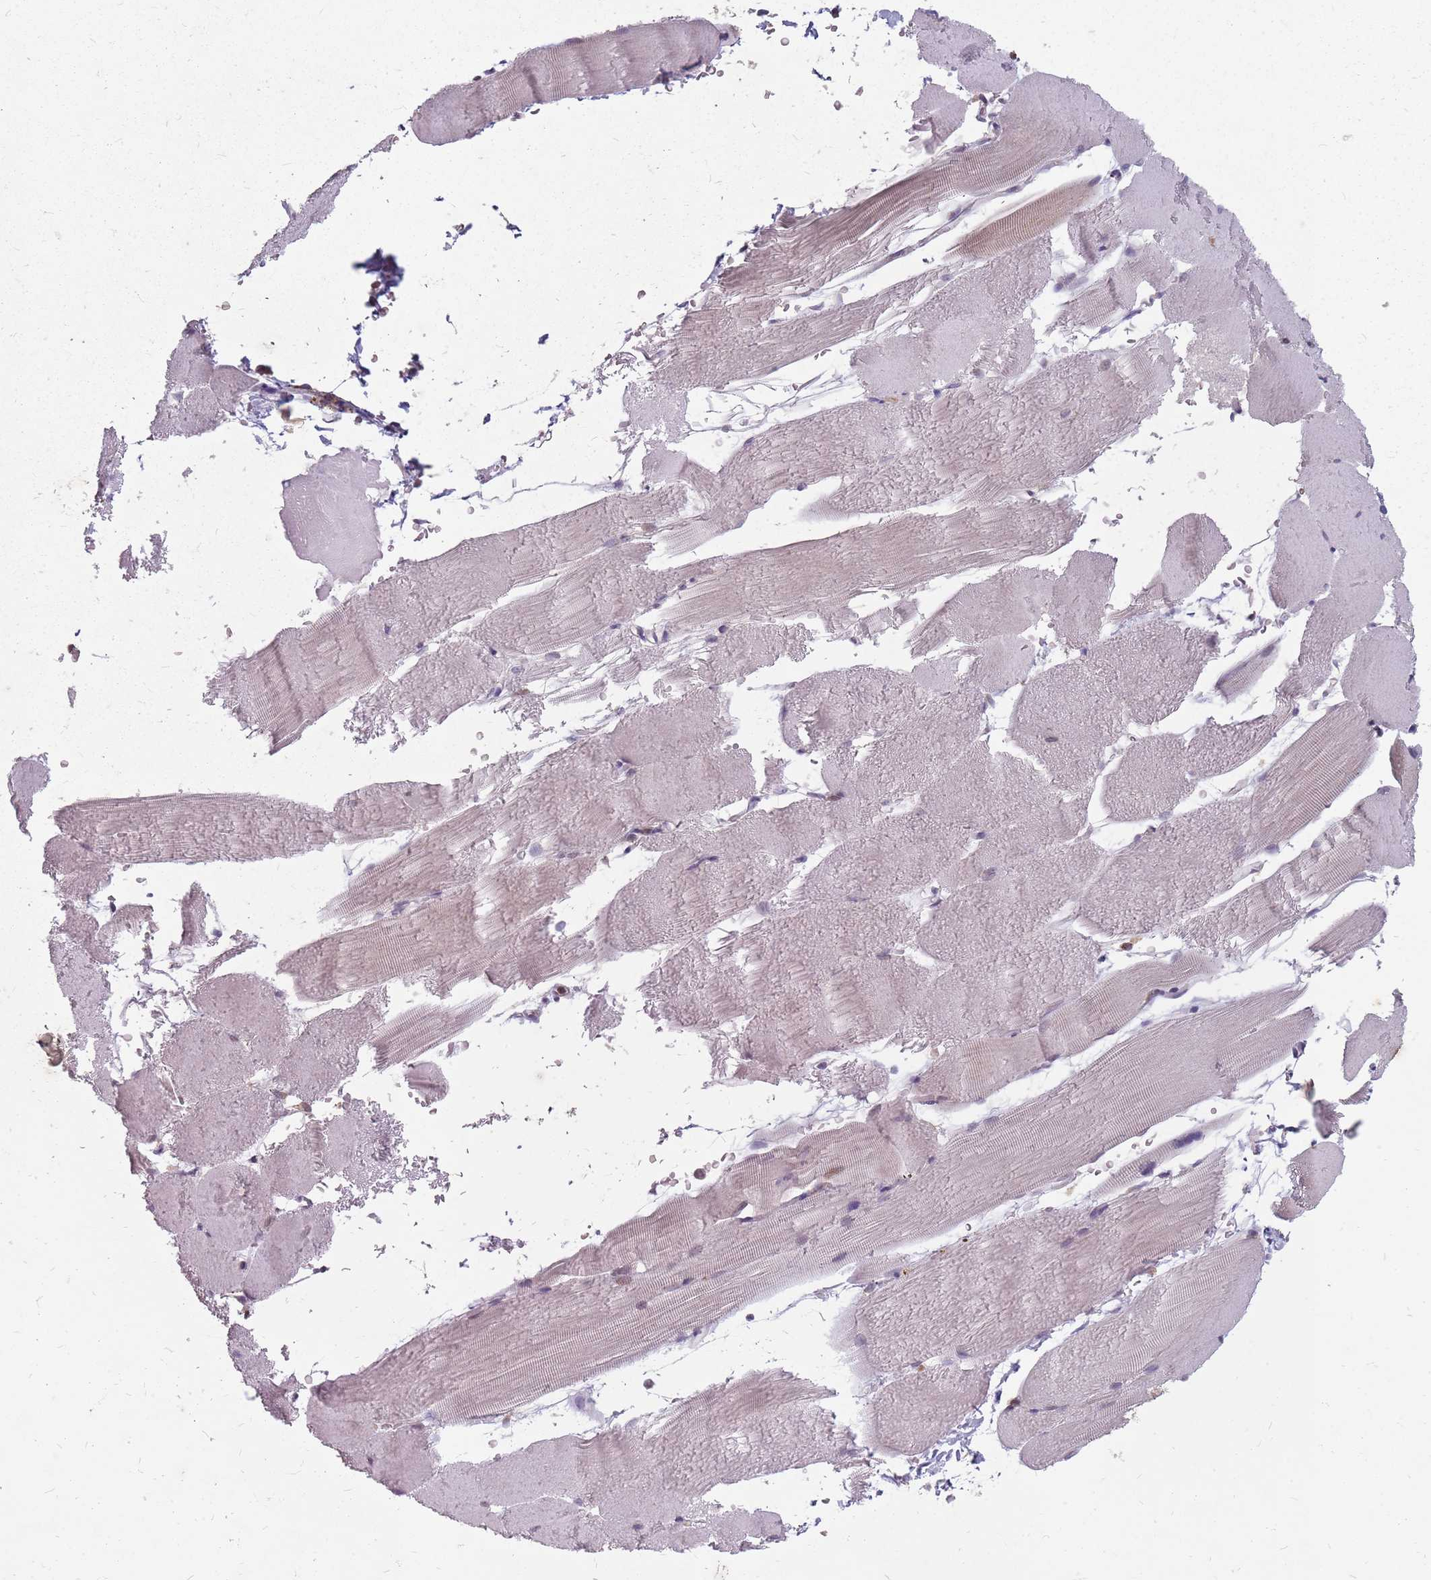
{"staining": {"intensity": "weak", "quantity": "<25%", "location": "cytoplasmic/membranous"}, "tissue": "skeletal muscle", "cell_type": "Myocytes", "image_type": "normal", "snomed": [{"axis": "morphology", "description": "Normal tissue, NOS"}, {"axis": "topography", "description": "Skeletal muscle"}, {"axis": "topography", "description": "Parathyroid gland"}], "caption": "Photomicrograph shows no significant protein positivity in myocytes of normal skeletal muscle. (Stains: DAB (3,3'-diaminobenzidine) immunohistochemistry (IHC) with hematoxylin counter stain, Microscopy: brightfield microscopy at high magnification).", "gene": "NME4", "patient": {"sex": "female", "age": 37}}